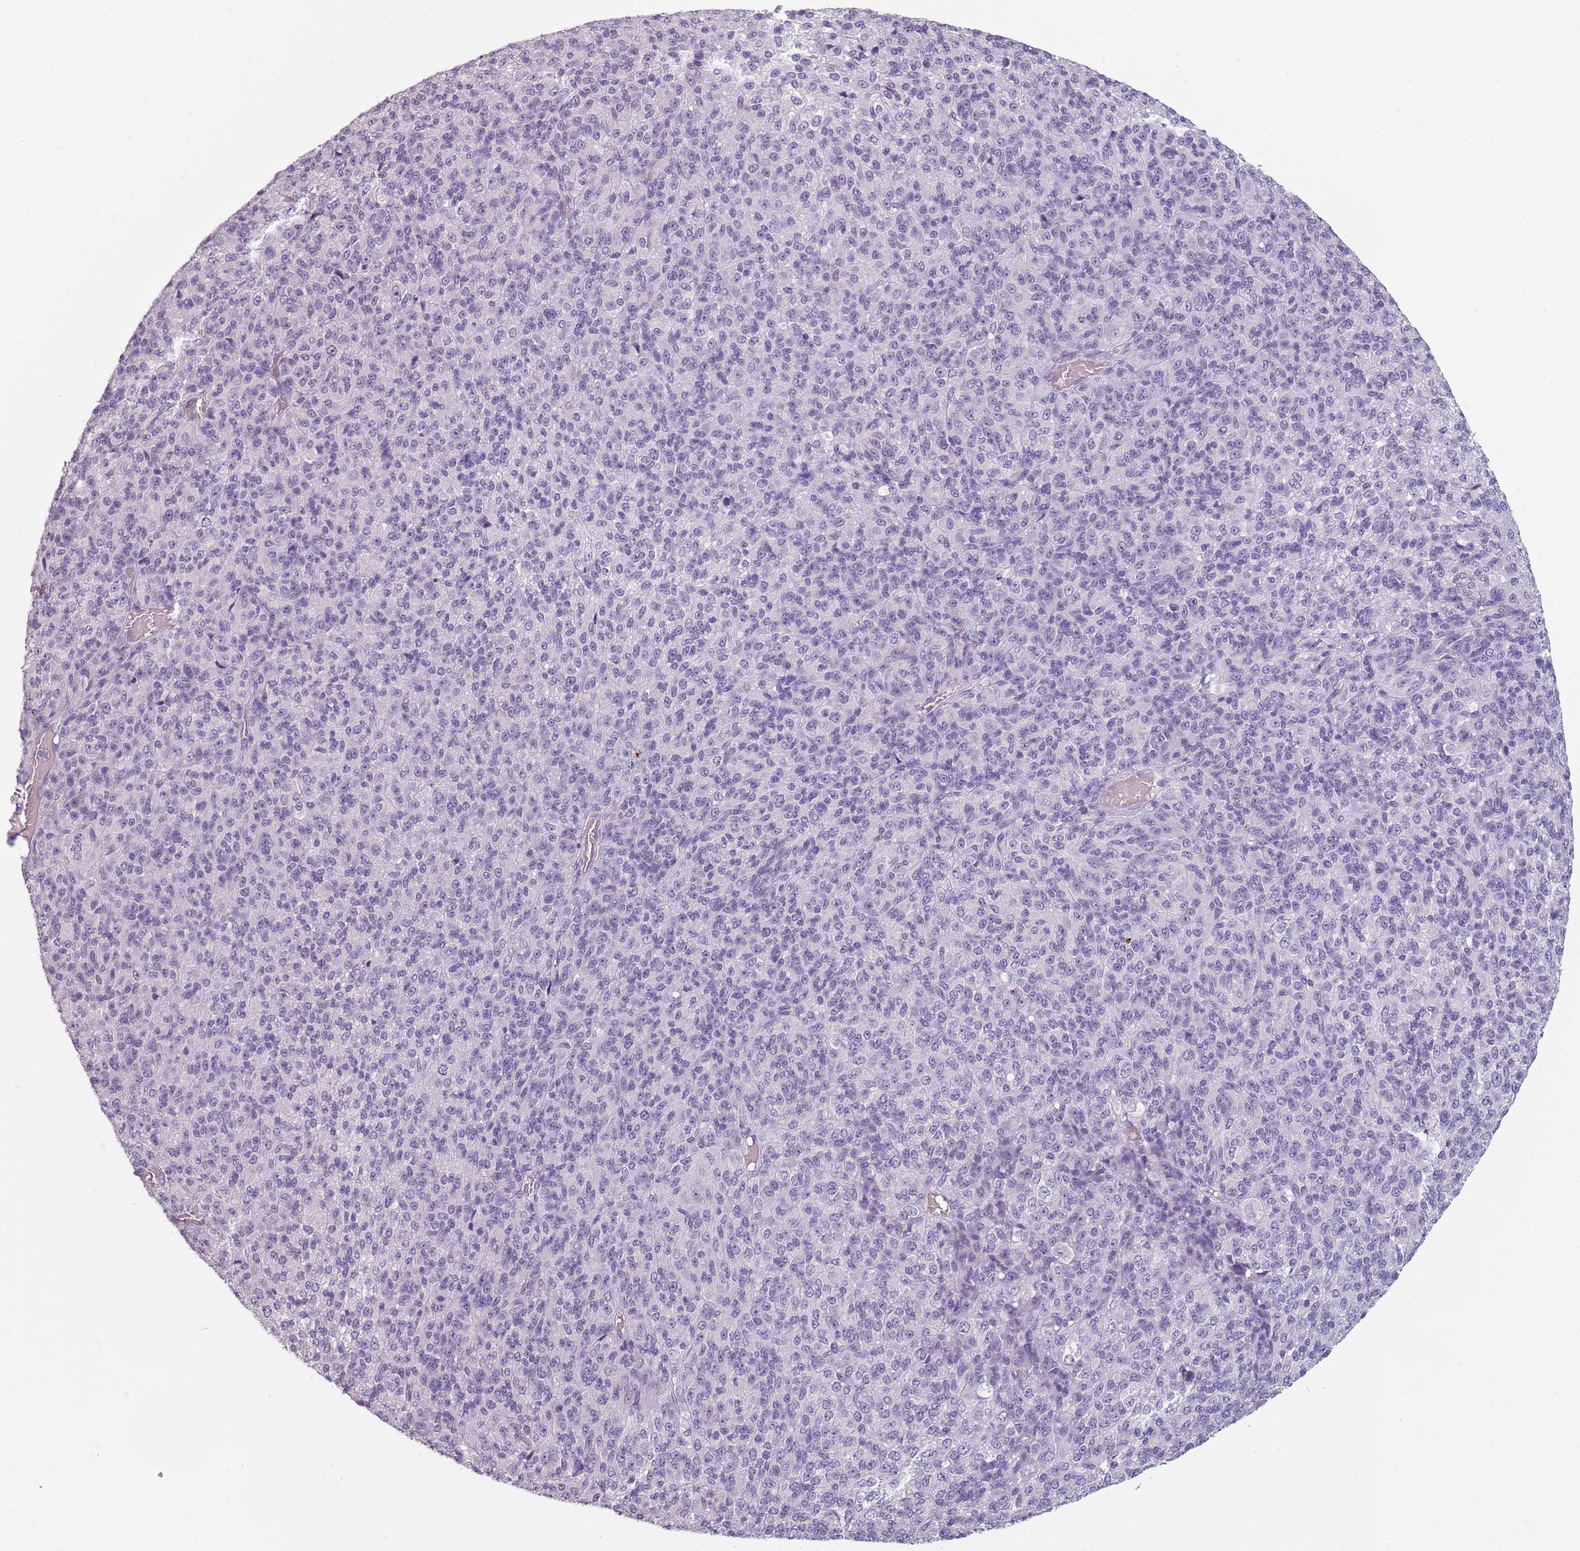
{"staining": {"intensity": "negative", "quantity": "none", "location": "none"}, "tissue": "melanoma", "cell_type": "Tumor cells", "image_type": "cancer", "snomed": [{"axis": "morphology", "description": "Malignant melanoma, Metastatic site"}, {"axis": "topography", "description": "Brain"}], "caption": "Micrograph shows no protein staining in tumor cells of melanoma tissue.", "gene": "PIEZO1", "patient": {"sex": "female", "age": 56}}